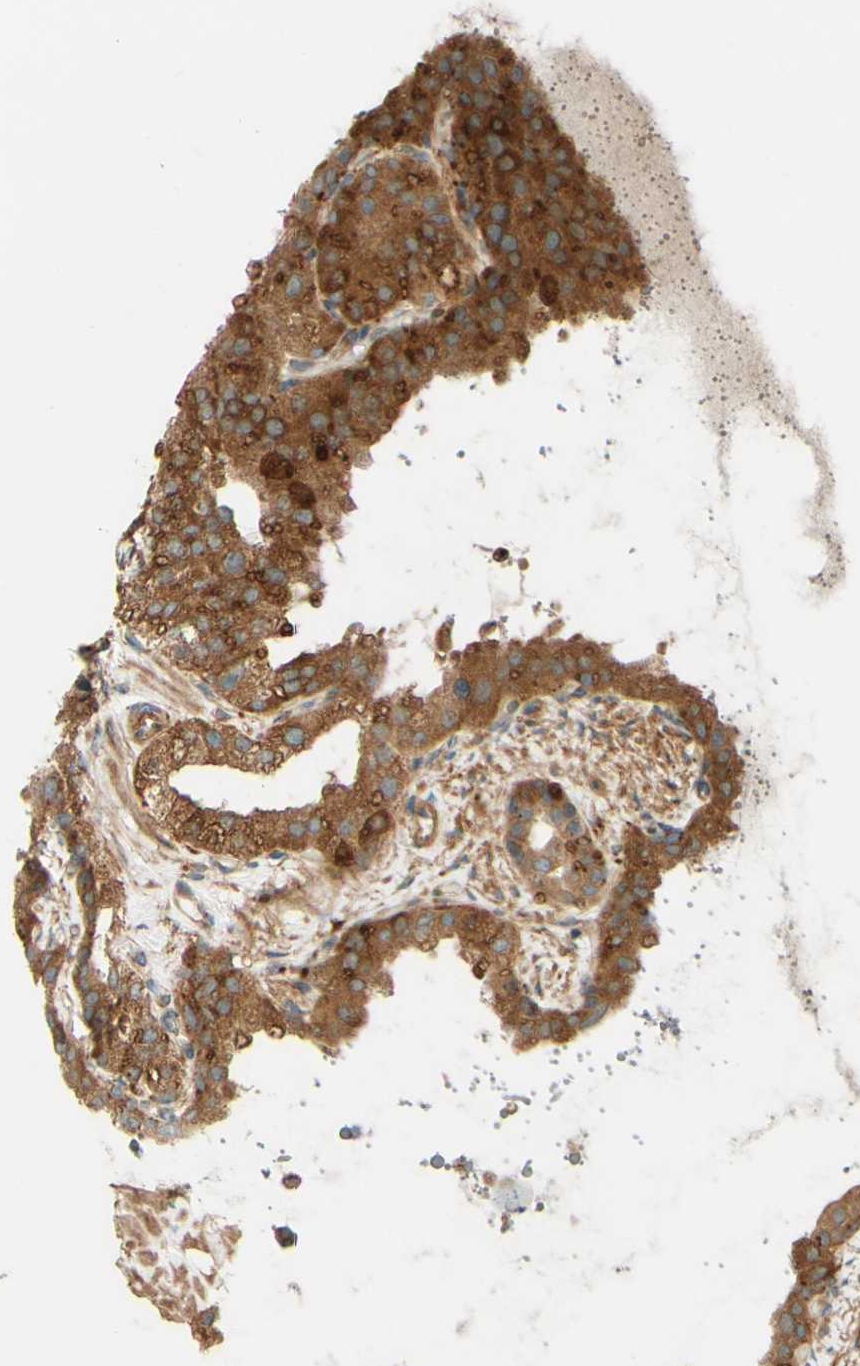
{"staining": {"intensity": "moderate", "quantity": ">75%", "location": "cytoplasmic/membranous"}, "tissue": "seminal vesicle", "cell_type": "Glandular cells", "image_type": "normal", "snomed": [{"axis": "morphology", "description": "Normal tissue, NOS"}, {"axis": "topography", "description": "Seminal veicle"}], "caption": "This image reveals immunohistochemistry (IHC) staining of normal human seminal vesicle, with medium moderate cytoplasmic/membranous staining in about >75% of glandular cells.", "gene": "RNF19A", "patient": {"sex": "male", "age": 68}}